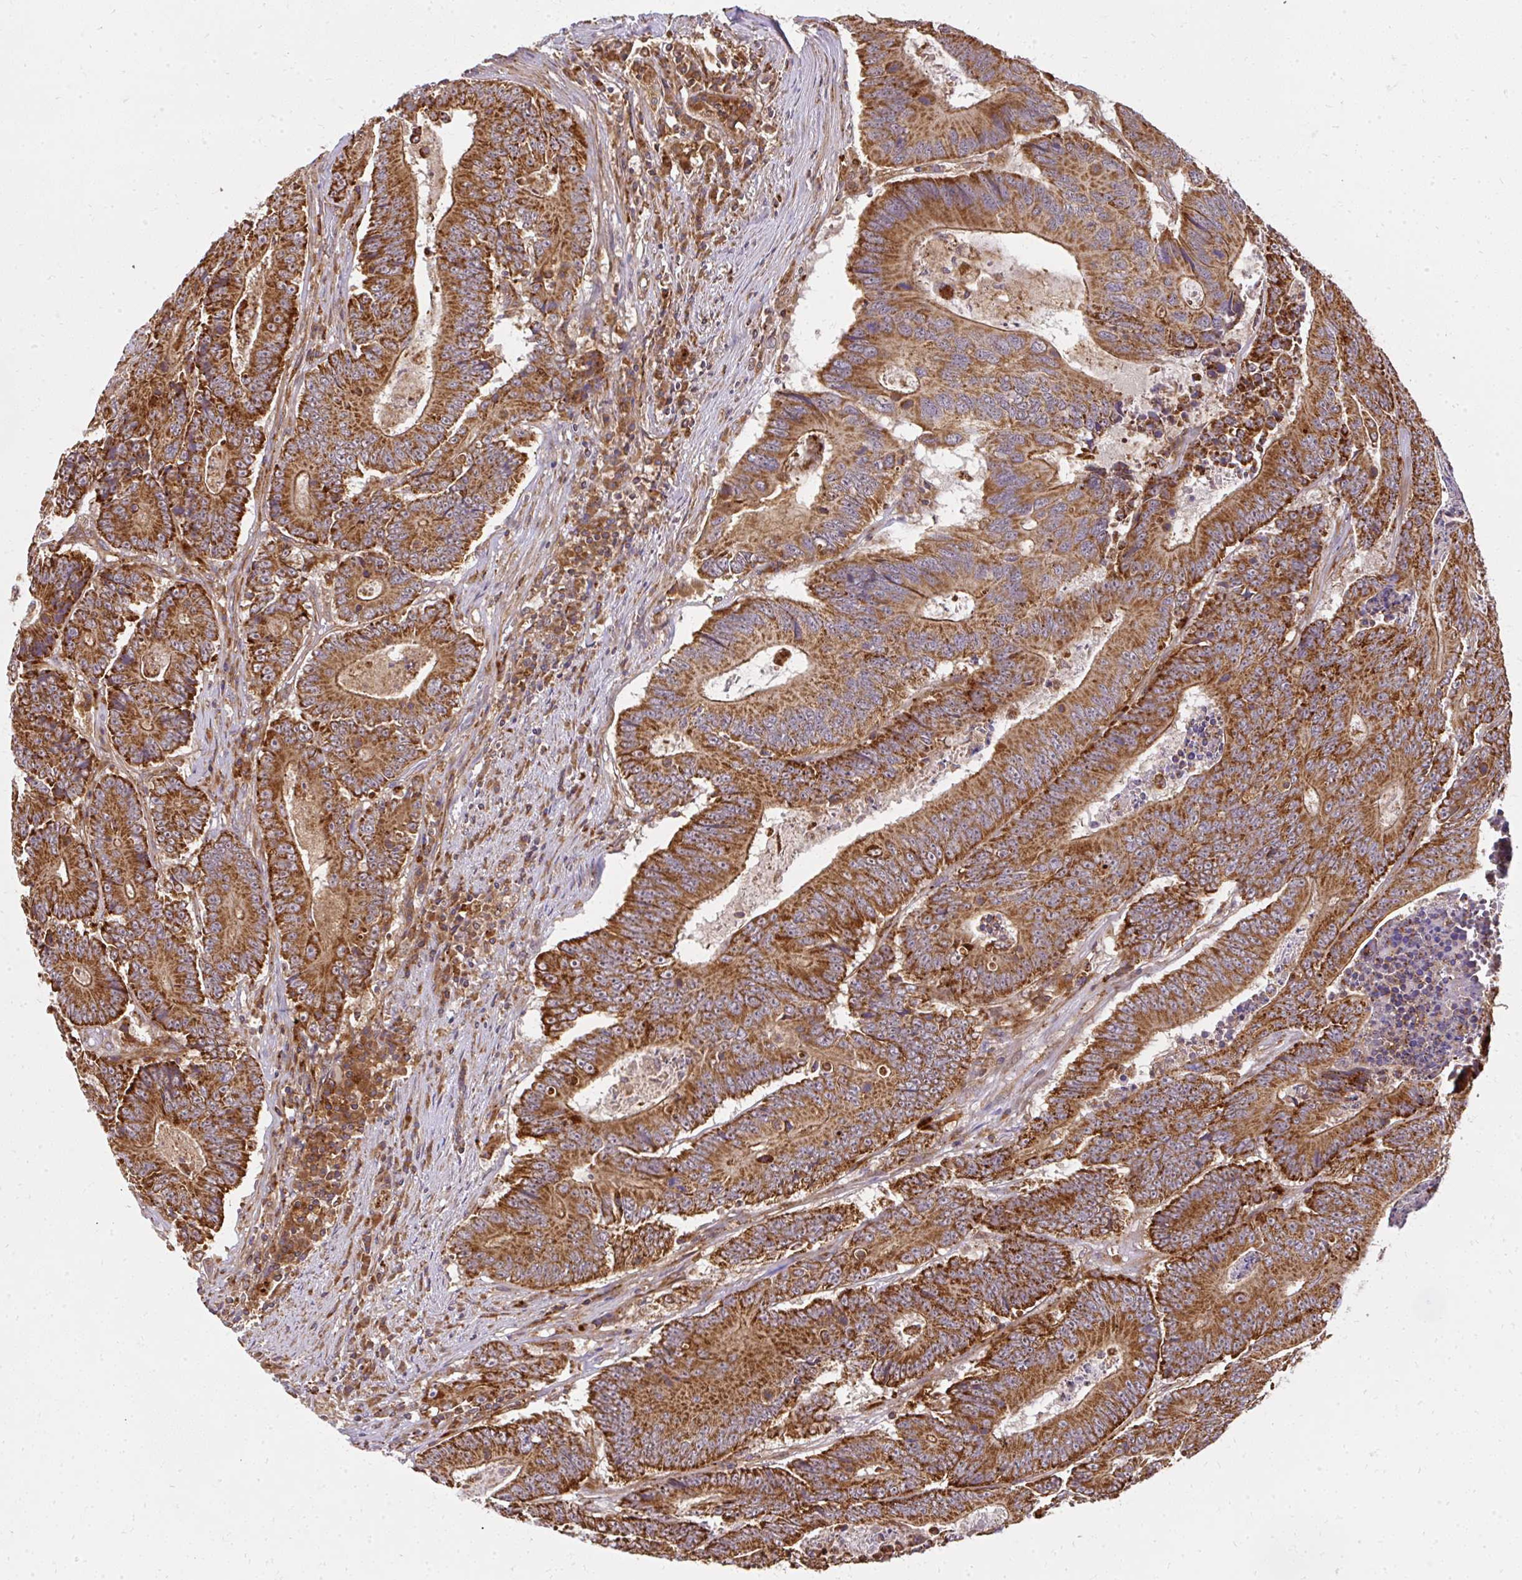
{"staining": {"intensity": "strong", "quantity": ">75%", "location": "cytoplasmic/membranous"}, "tissue": "colorectal cancer", "cell_type": "Tumor cells", "image_type": "cancer", "snomed": [{"axis": "morphology", "description": "Adenocarcinoma, NOS"}, {"axis": "topography", "description": "Colon"}], "caption": "This is an image of IHC staining of colorectal cancer, which shows strong expression in the cytoplasmic/membranous of tumor cells.", "gene": "GNS", "patient": {"sex": "male", "age": 83}}